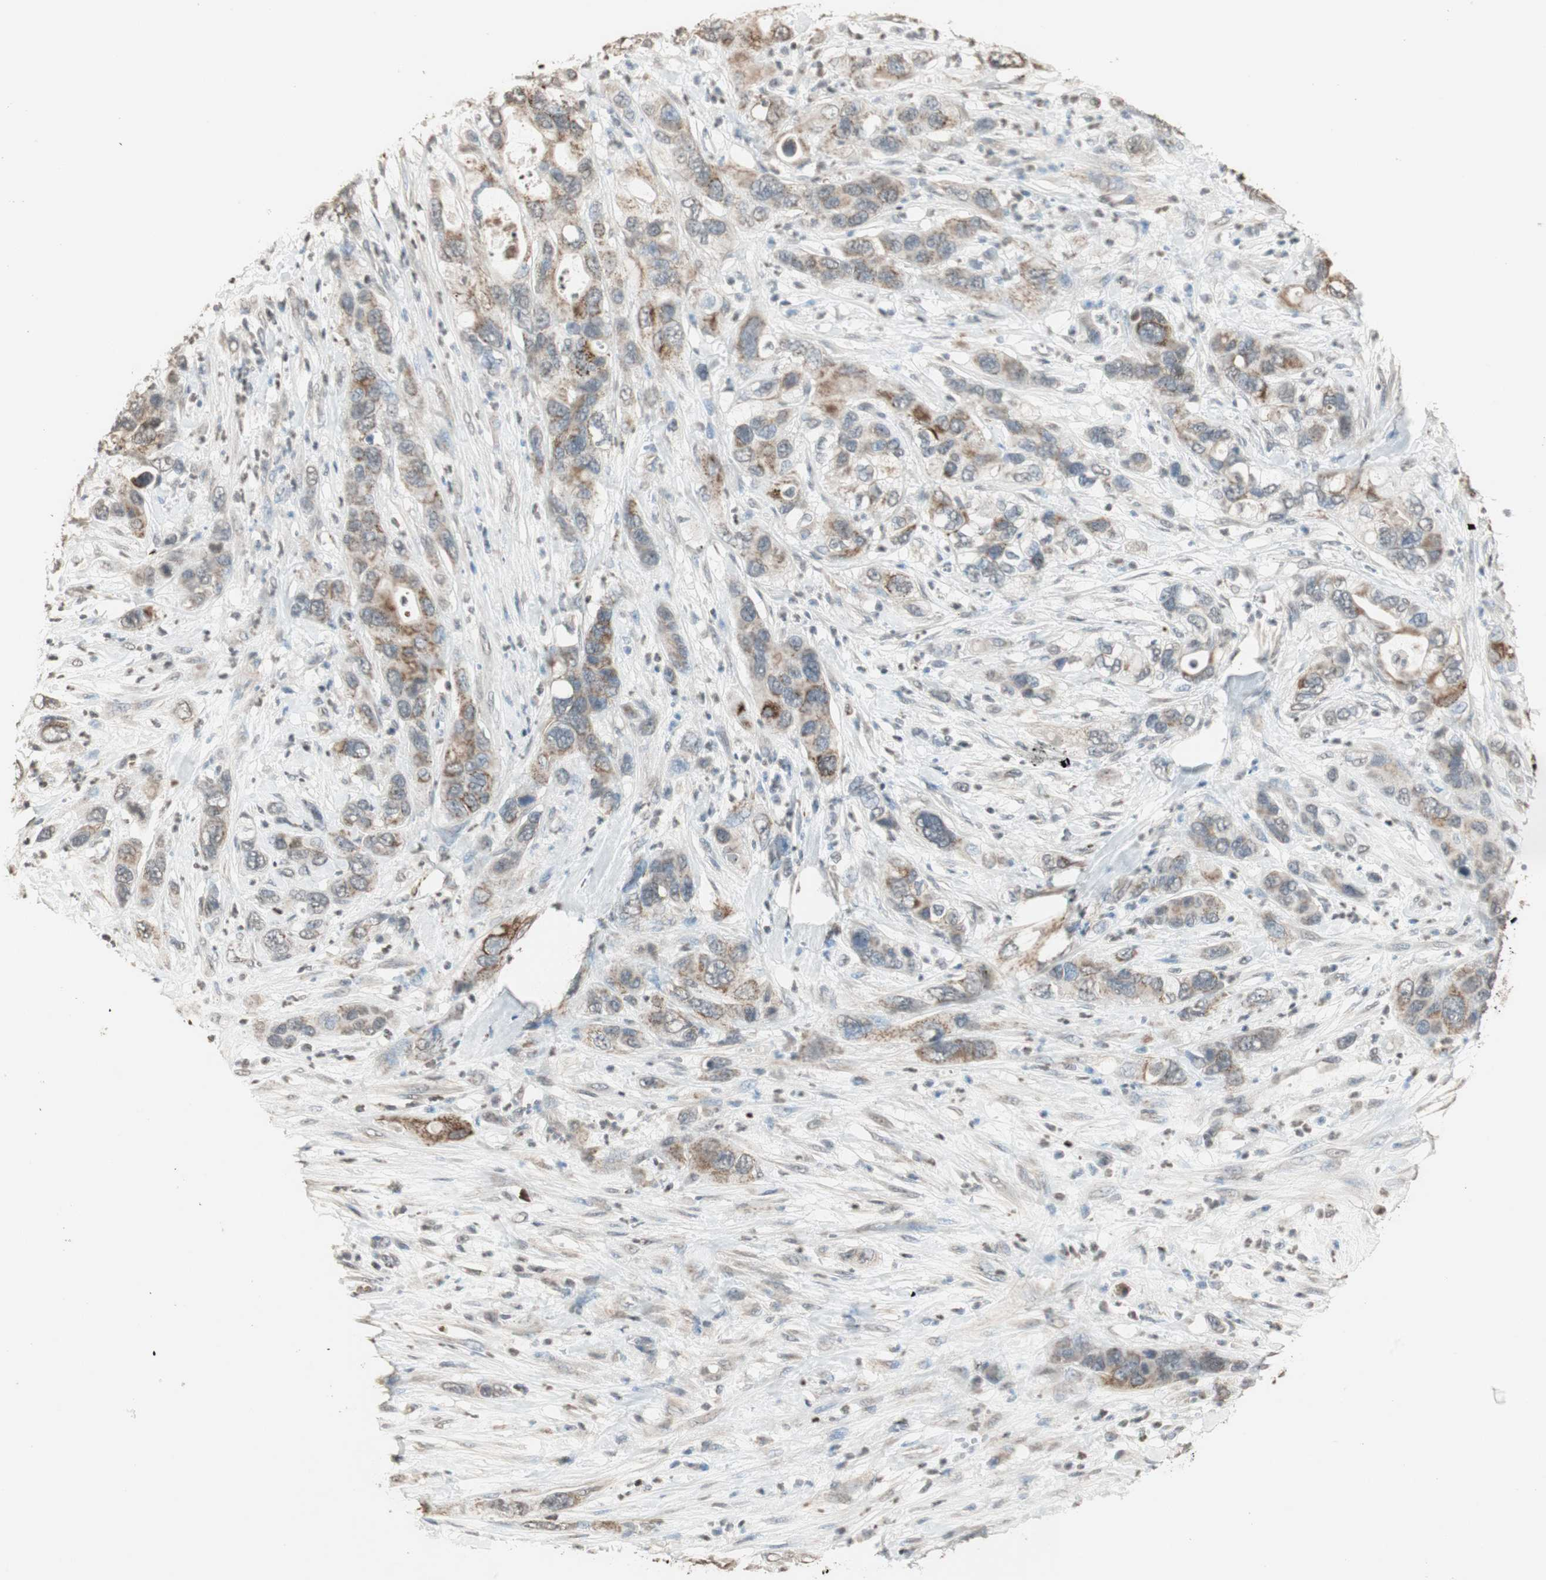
{"staining": {"intensity": "moderate", "quantity": ">75%", "location": "cytoplasmic/membranous"}, "tissue": "pancreatic cancer", "cell_type": "Tumor cells", "image_type": "cancer", "snomed": [{"axis": "morphology", "description": "Adenocarcinoma, NOS"}, {"axis": "topography", "description": "Pancreas"}], "caption": "An image showing moderate cytoplasmic/membranous expression in about >75% of tumor cells in adenocarcinoma (pancreatic), as visualized by brown immunohistochemical staining.", "gene": "PRELID1", "patient": {"sex": "female", "age": 71}}